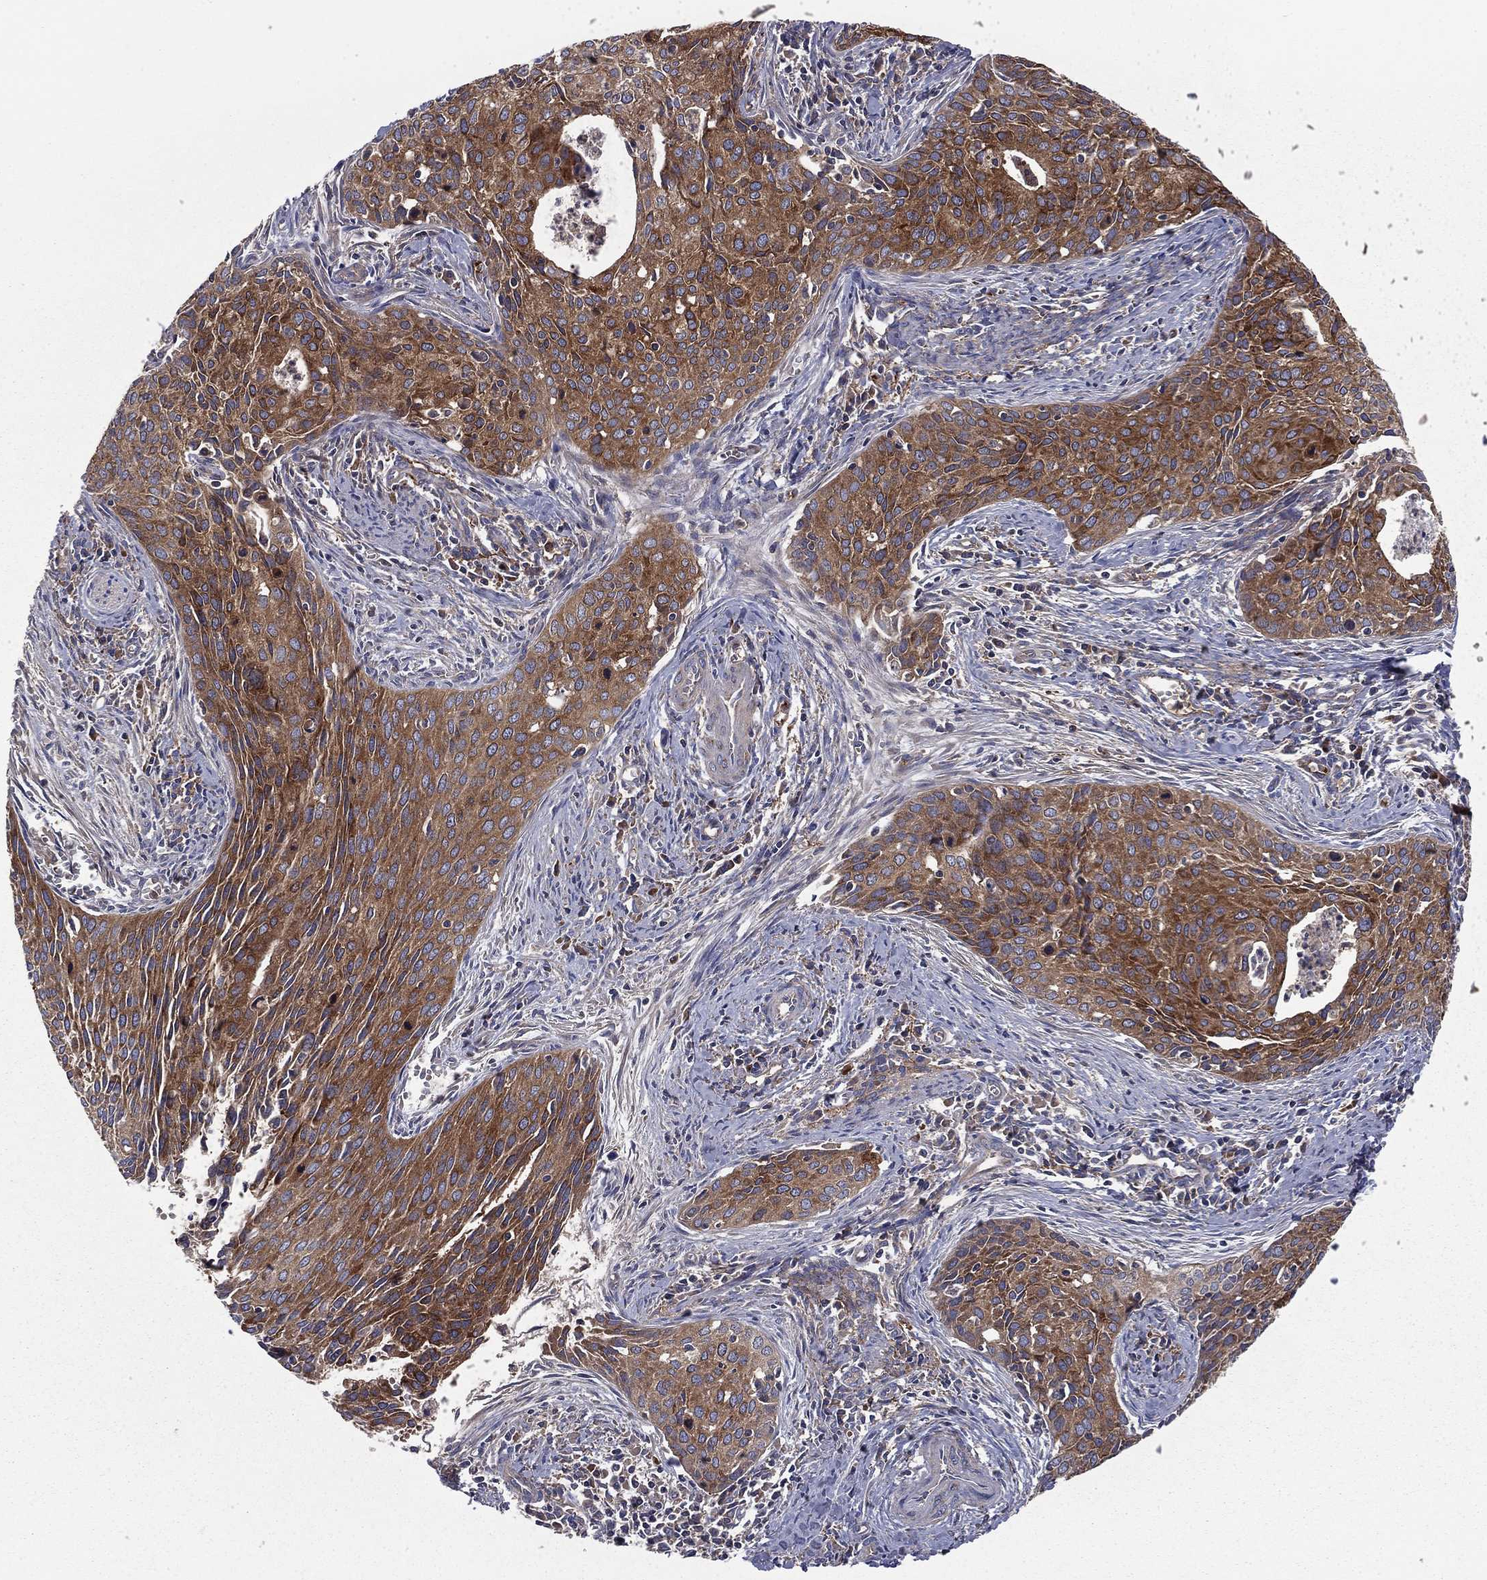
{"staining": {"intensity": "strong", "quantity": ">75%", "location": "cytoplasmic/membranous"}, "tissue": "cervical cancer", "cell_type": "Tumor cells", "image_type": "cancer", "snomed": [{"axis": "morphology", "description": "Squamous cell carcinoma, NOS"}, {"axis": "topography", "description": "Cervix"}], "caption": "Immunohistochemistry (IHC) of human cervical cancer (squamous cell carcinoma) displays high levels of strong cytoplasmic/membranous staining in about >75% of tumor cells. (DAB IHC, brown staining for protein, blue staining for nuclei).", "gene": "RNF123", "patient": {"sex": "female", "age": 29}}